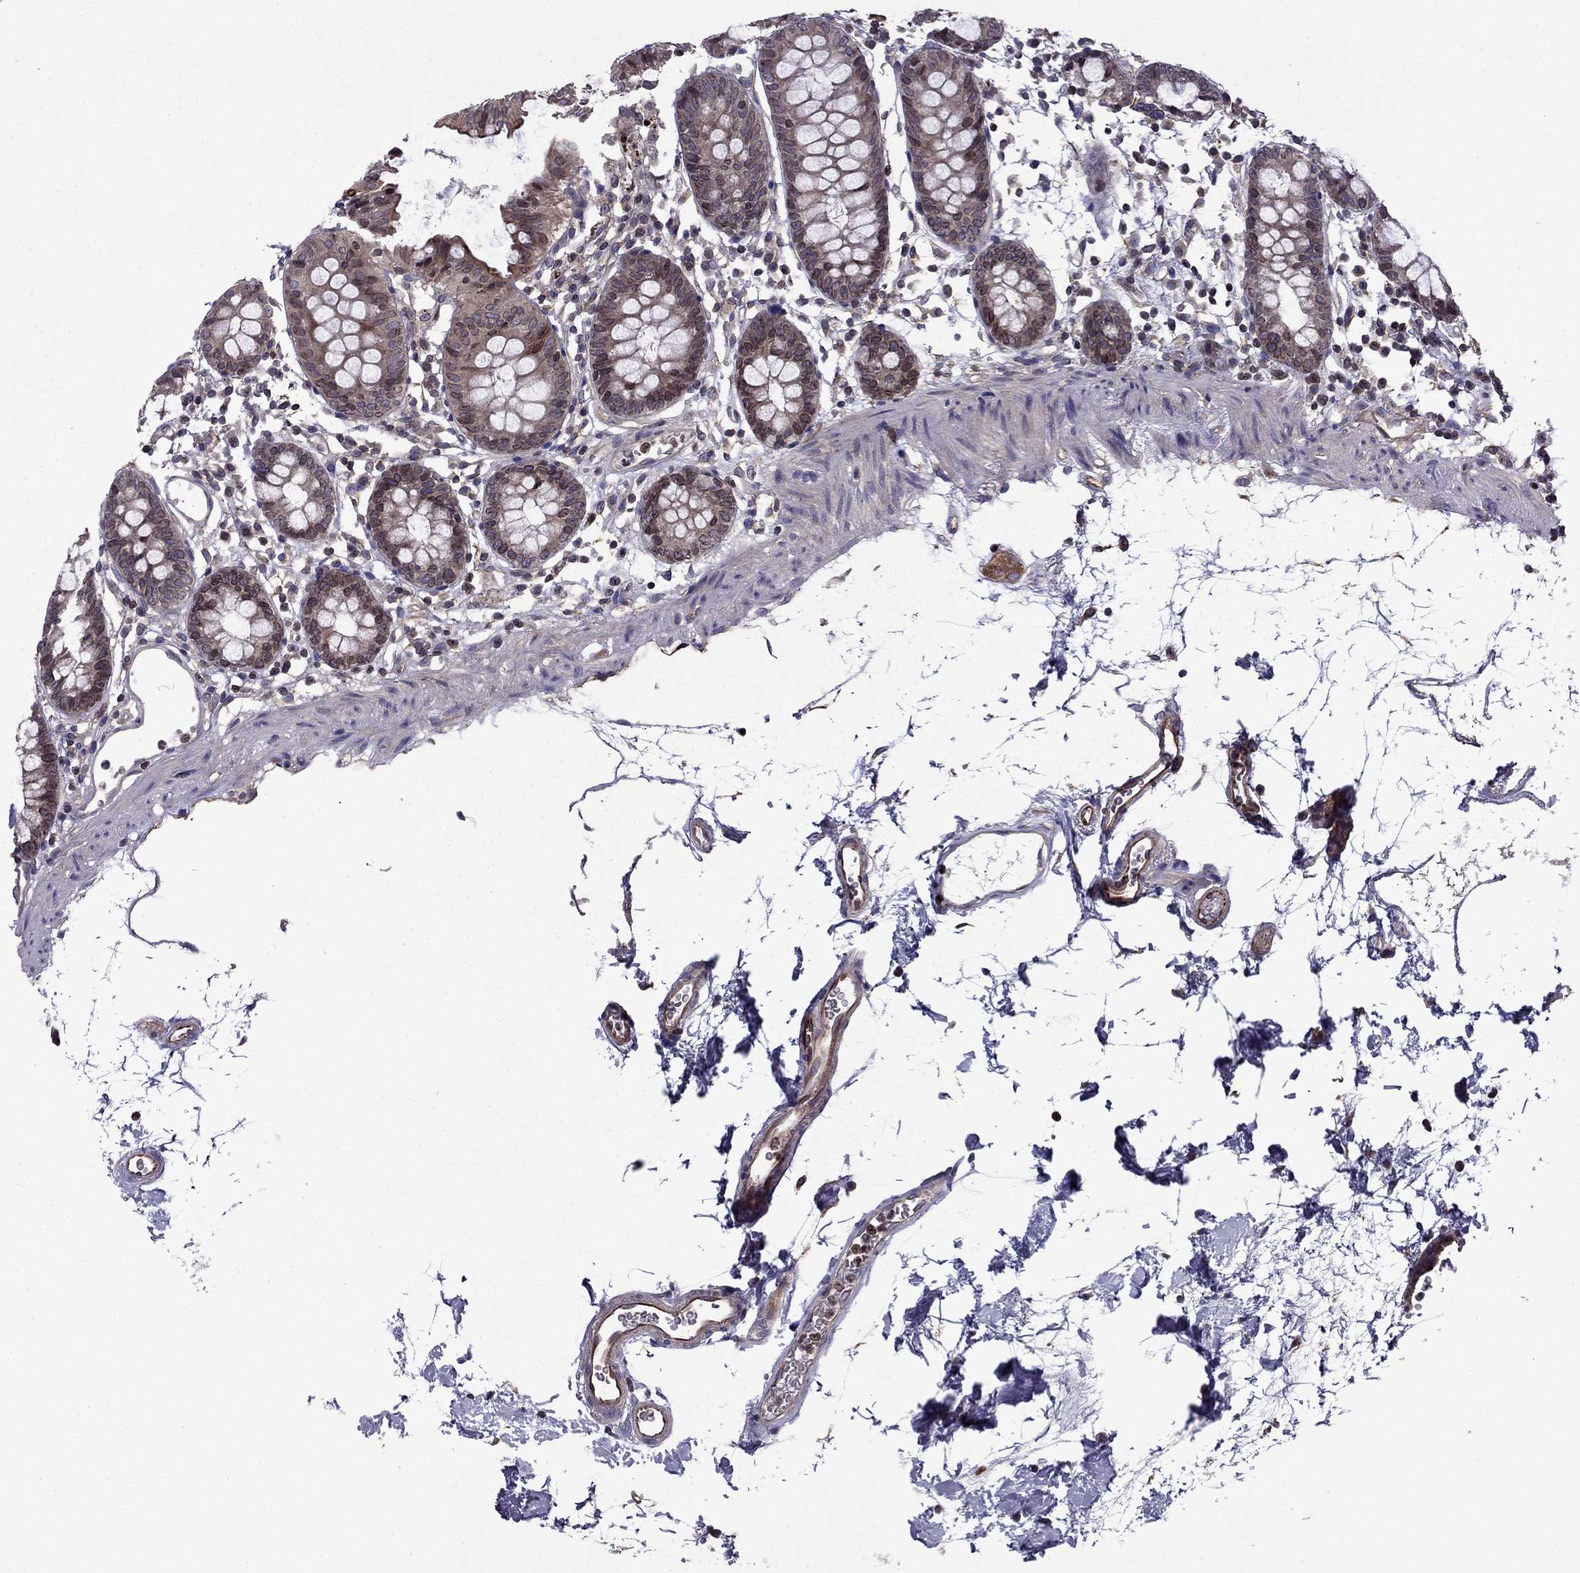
{"staining": {"intensity": "moderate", "quantity": ">75%", "location": "cytoplasmic/membranous"}, "tissue": "colon", "cell_type": "Endothelial cells", "image_type": "normal", "snomed": [{"axis": "morphology", "description": "Normal tissue, NOS"}, {"axis": "topography", "description": "Colon"}], "caption": "Brown immunohistochemical staining in unremarkable colon displays moderate cytoplasmic/membranous expression in about >75% of endothelial cells.", "gene": "CDC42BPA", "patient": {"sex": "female", "age": 84}}